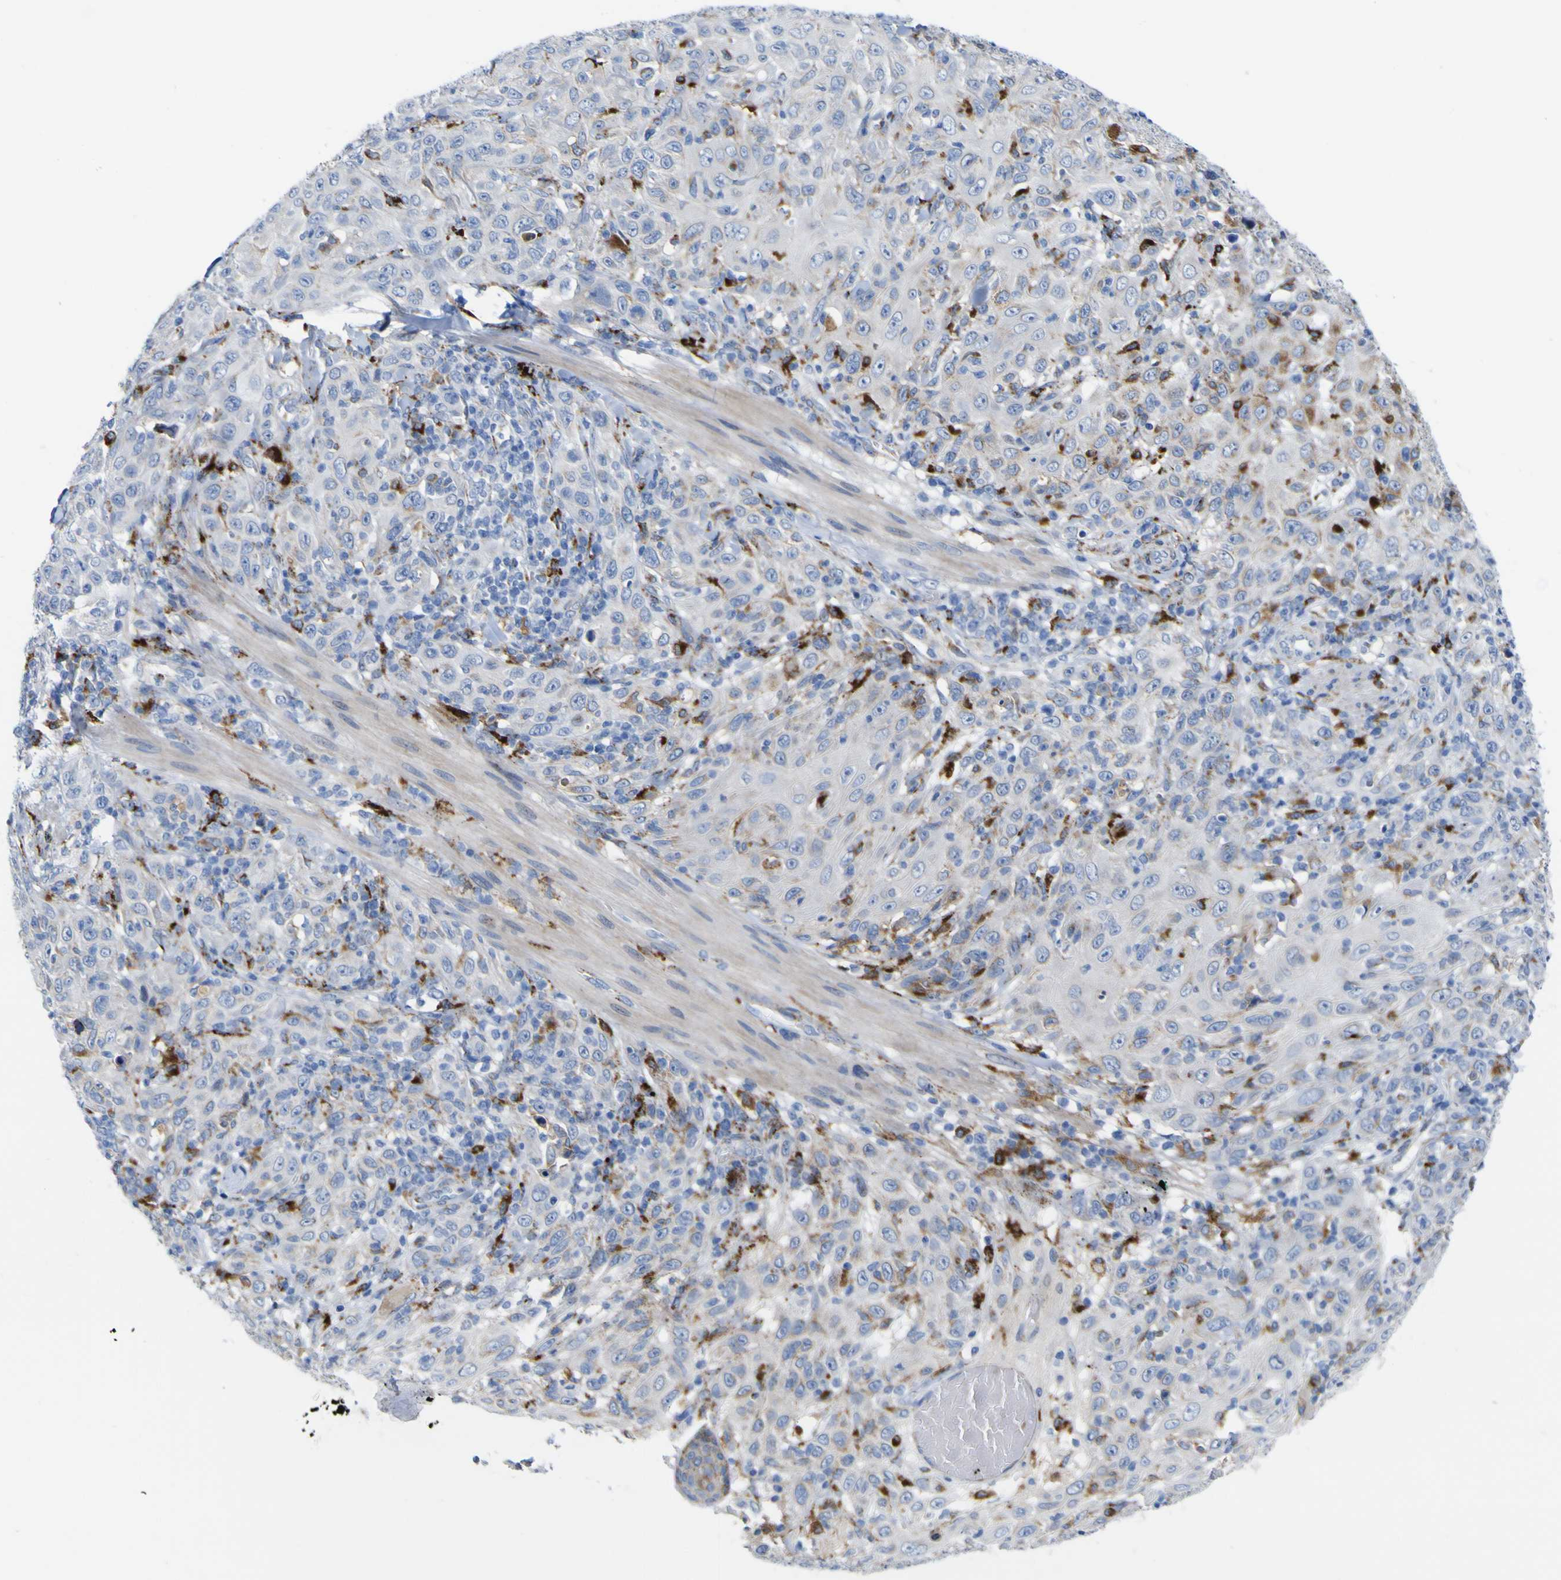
{"staining": {"intensity": "weak", "quantity": "<25%", "location": "cytoplasmic/membranous"}, "tissue": "skin cancer", "cell_type": "Tumor cells", "image_type": "cancer", "snomed": [{"axis": "morphology", "description": "Squamous cell carcinoma, NOS"}, {"axis": "topography", "description": "Skin"}], "caption": "An immunohistochemistry (IHC) photomicrograph of skin cancer is shown. There is no staining in tumor cells of skin cancer.", "gene": "PTPRF", "patient": {"sex": "female", "age": 88}}